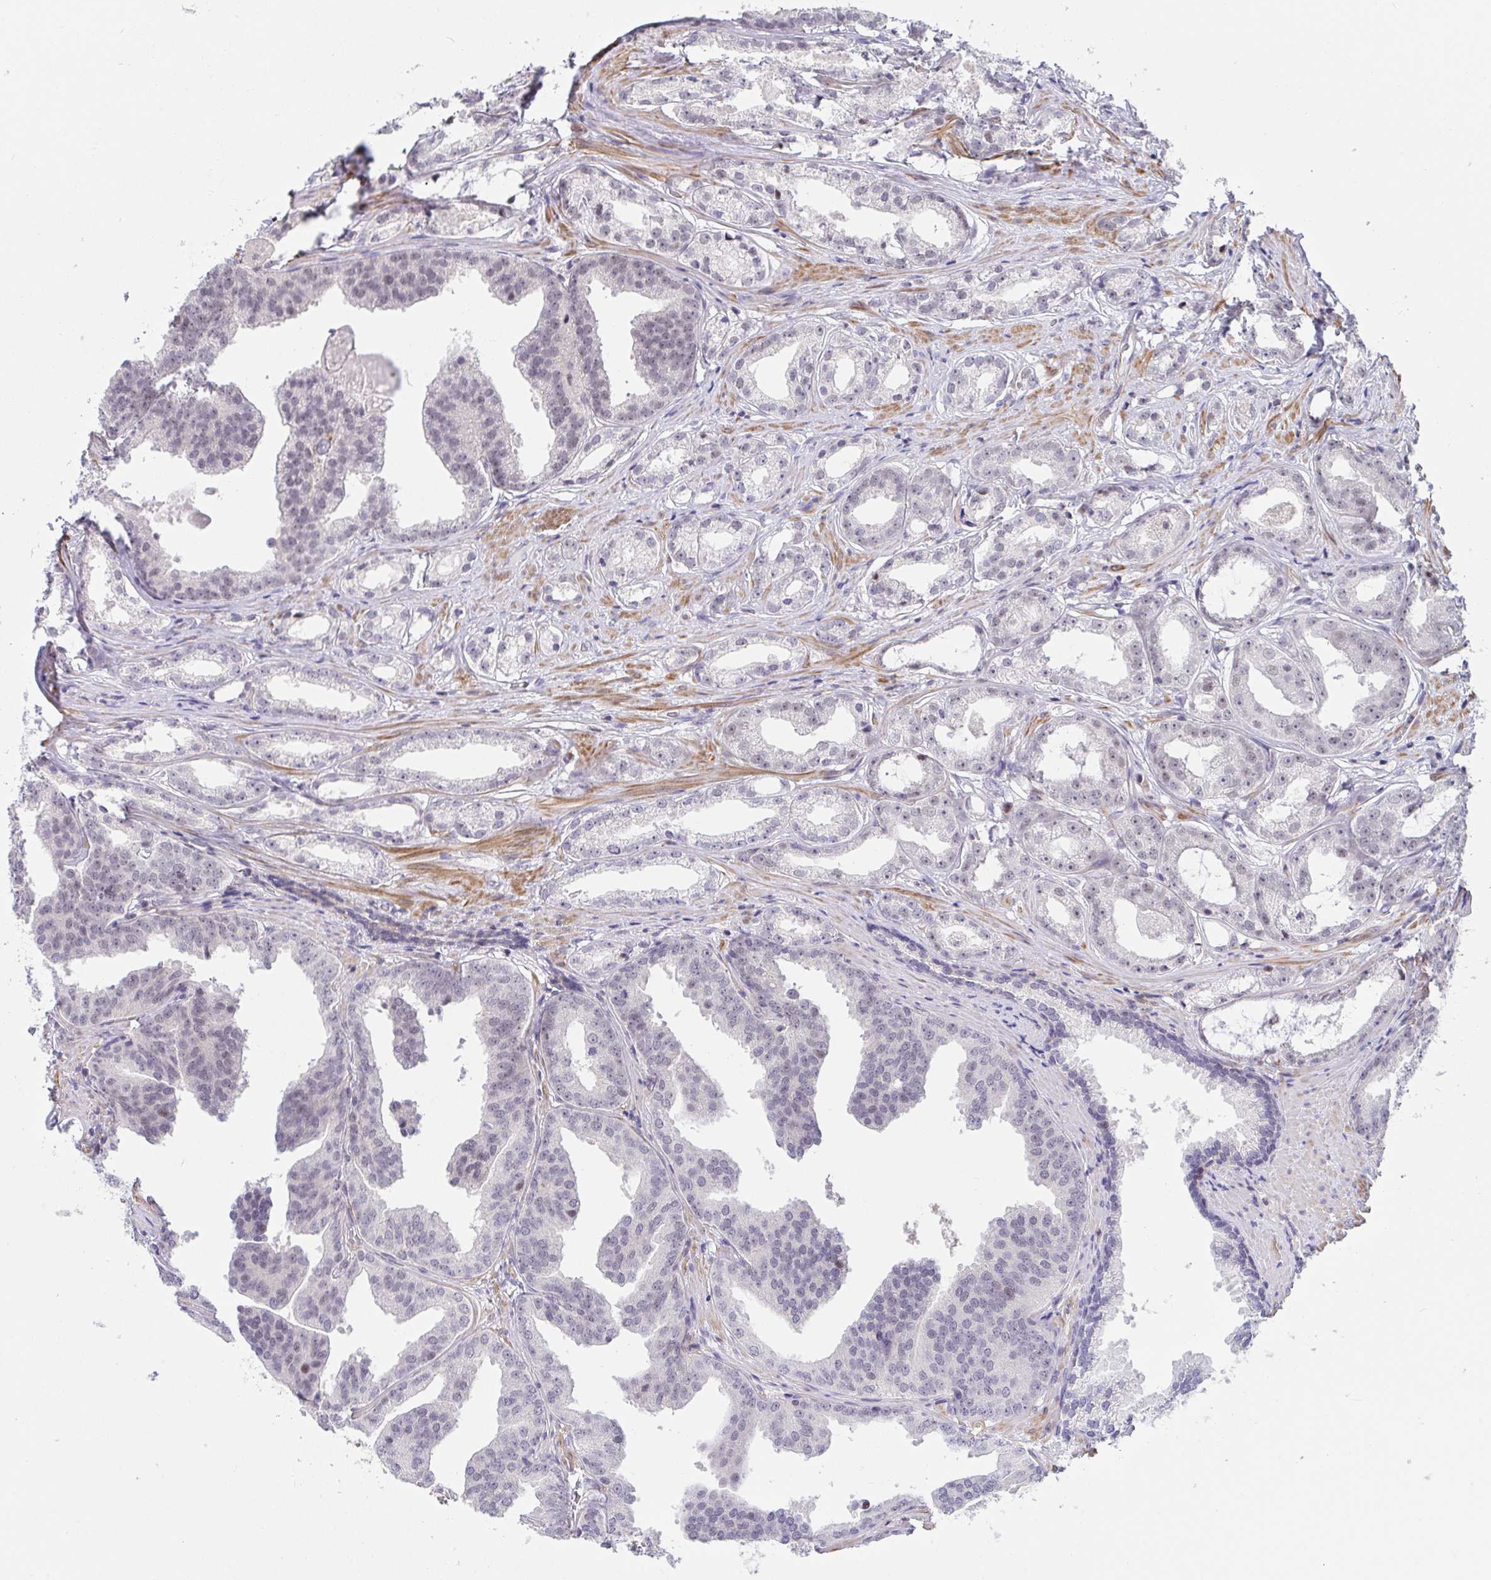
{"staining": {"intensity": "negative", "quantity": "none", "location": "none"}, "tissue": "prostate cancer", "cell_type": "Tumor cells", "image_type": "cancer", "snomed": [{"axis": "morphology", "description": "Adenocarcinoma, Low grade"}, {"axis": "topography", "description": "Prostate"}], "caption": "Prostate cancer (adenocarcinoma (low-grade)) was stained to show a protein in brown. There is no significant staining in tumor cells.", "gene": "WDR72", "patient": {"sex": "male", "age": 65}}